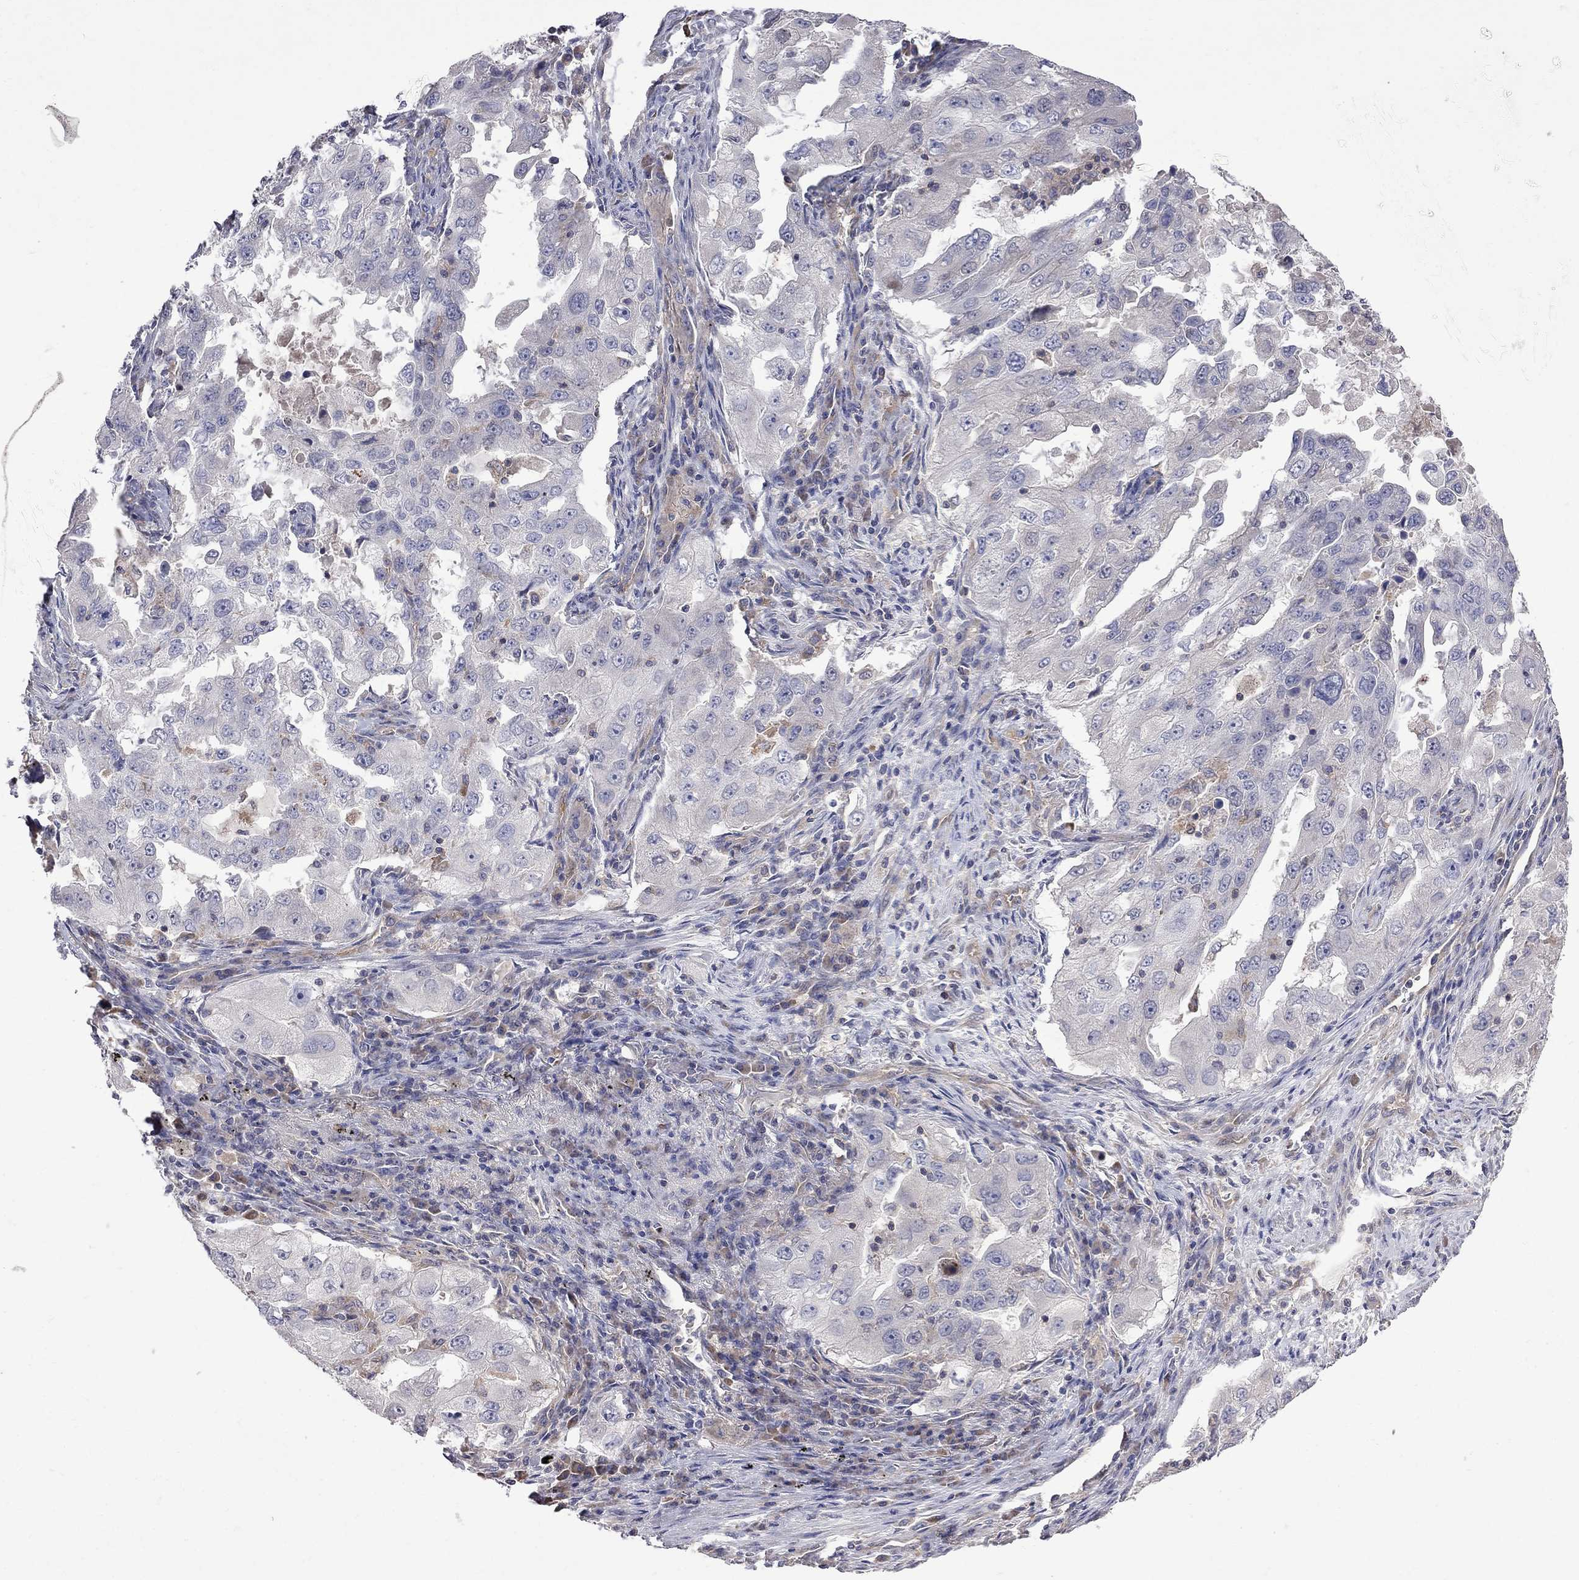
{"staining": {"intensity": "negative", "quantity": "none", "location": "none"}, "tissue": "lung cancer", "cell_type": "Tumor cells", "image_type": "cancer", "snomed": [{"axis": "morphology", "description": "Adenocarcinoma, NOS"}, {"axis": "topography", "description": "Lung"}], "caption": "The micrograph displays no staining of tumor cells in lung cancer.", "gene": "ABI3", "patient": {"sex": "female", "age": 61}}